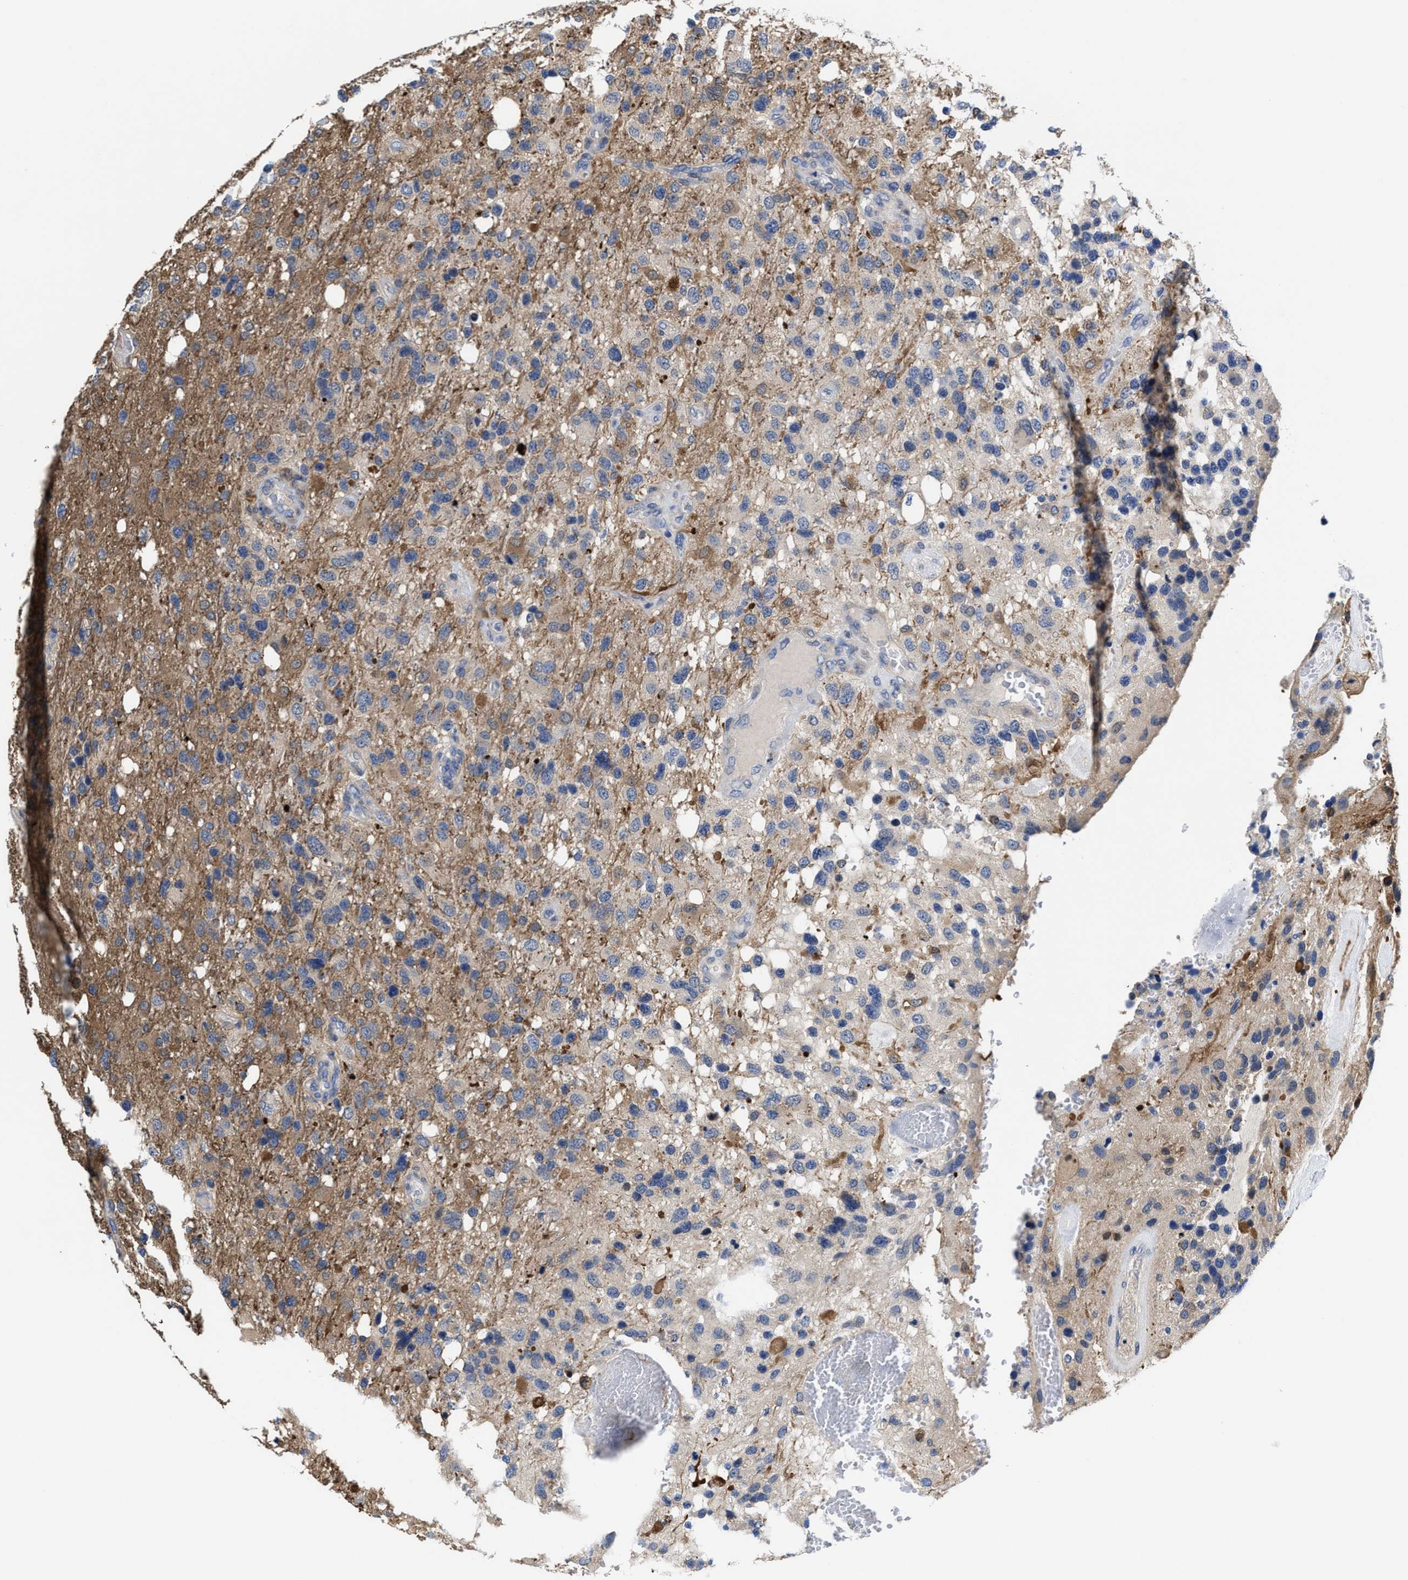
{"staining": {"intensity": "moderate", "quantity": "<25%", "location": "cytoplasmic/membranous"}, "tissue": "glioma", "cell_type": "Tumor cells", "image_type": "cancer", "snomed": [{"axis": "morphology", "description": "Glioma, malignant, High grade"}, {"axis": "topography", "description": "Brain"}], "caption": "Malignant glioma (high-grade) stained with a brown dye reveals moderate cytoplasmic/membranous positive positivity in approximately <25% of tumor cells.", "gene": "KIF12", "patient": {"sex": "female", "age": 58}}